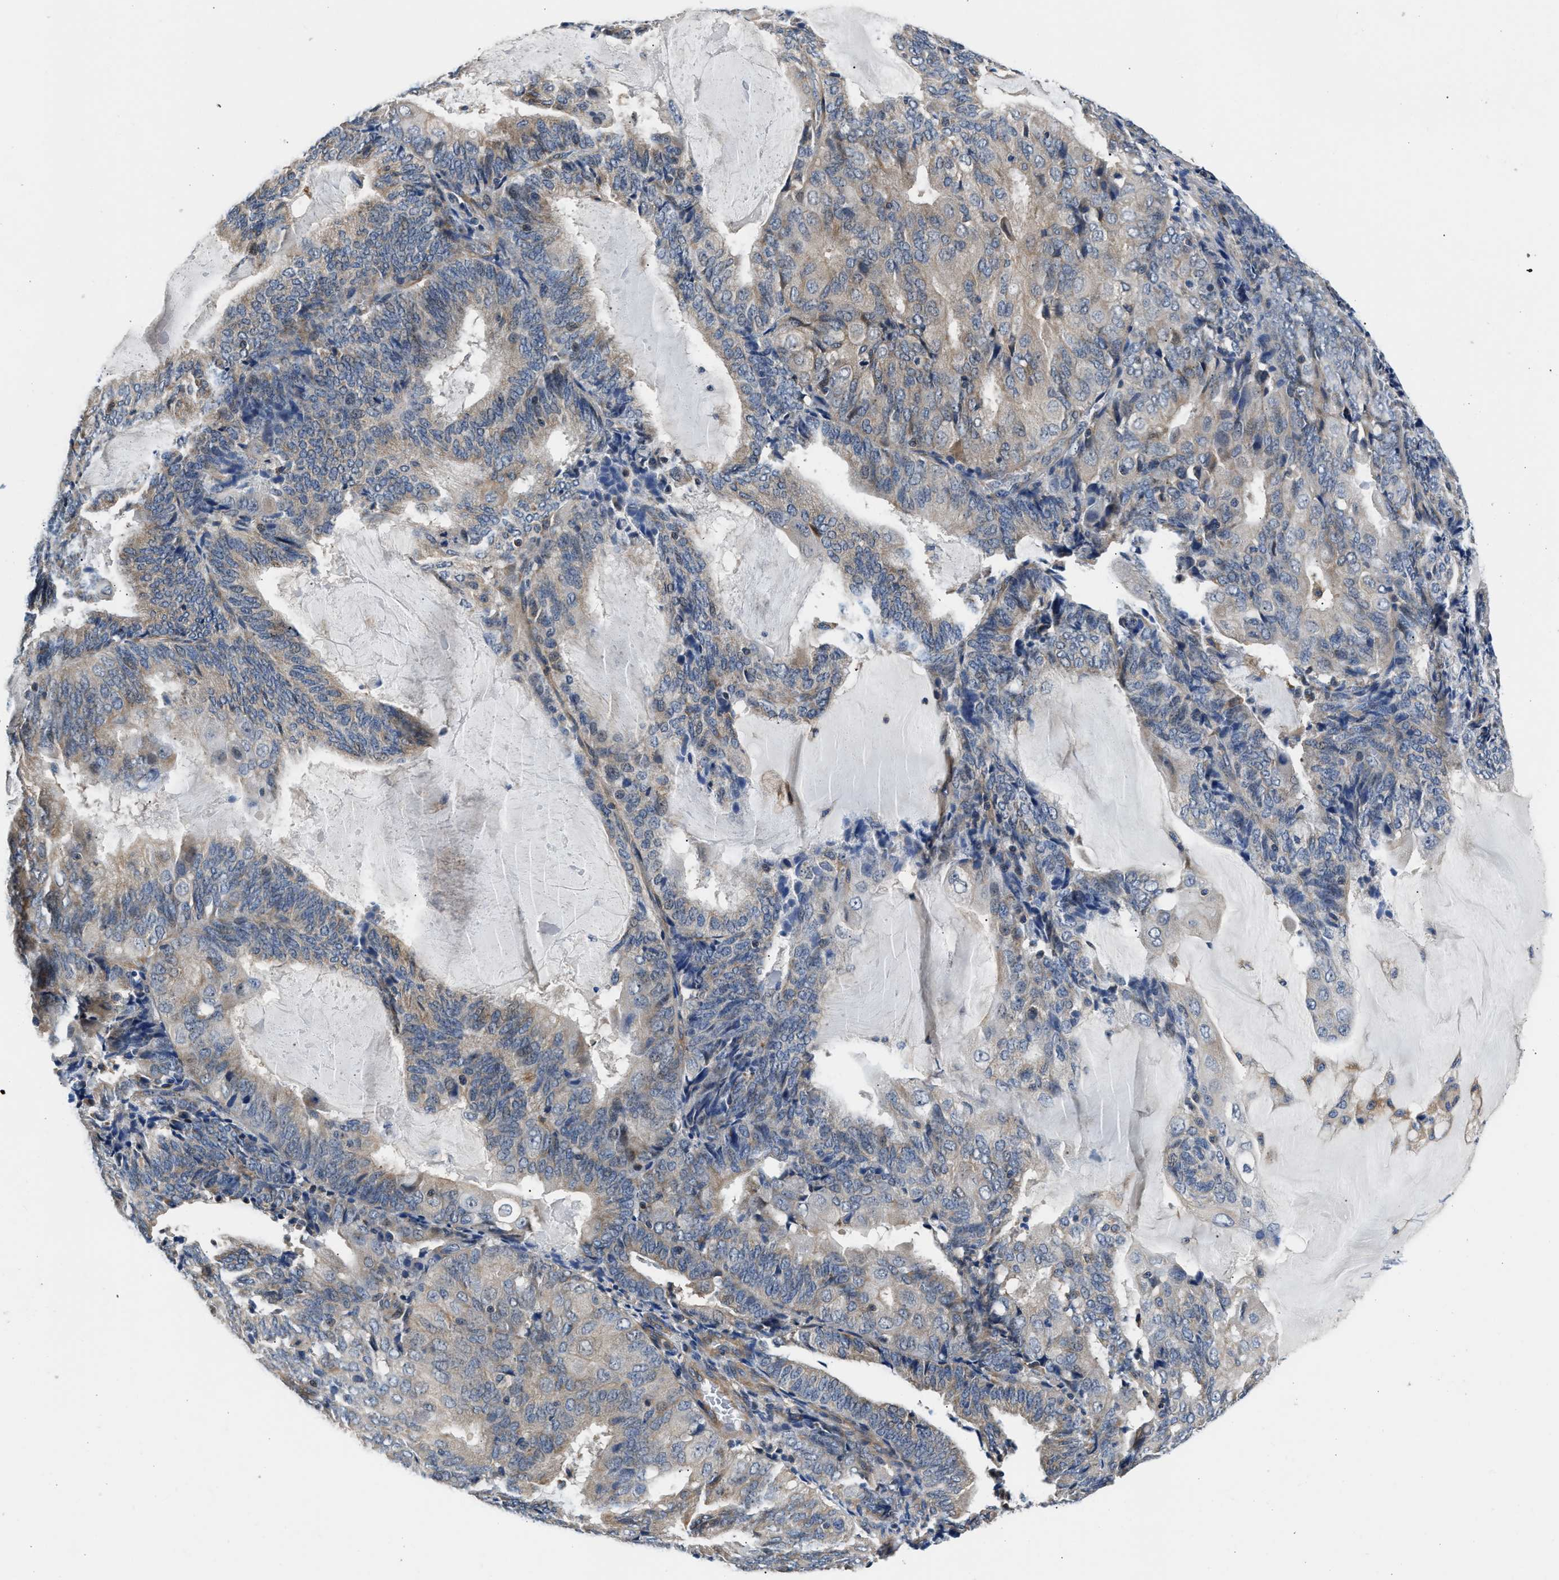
{"staining": {"intensity": "negative", "quantity": "none", "location": "none"}, "tissue": "endometrial cancer", "cell_type": "Tumor cells", "image_type": "cancer", "snomed": [{"axis": "morphology", "description": "Adenocarcinoma, NOS"}, {"axis": "topography", "description": "Endometrium"}], "caption": "This is a image of immunohistochemistry staining of endometrial adenocarcinoma, which shows no staining in tumor cells. The staining was performed using DAB to visualize the protein expression in brown, while the nuclei were stained in blue with hematoxylin (Magnification: 20x).", "gene": "TEX2", "patient": {"sex": "female", "age": 81}}